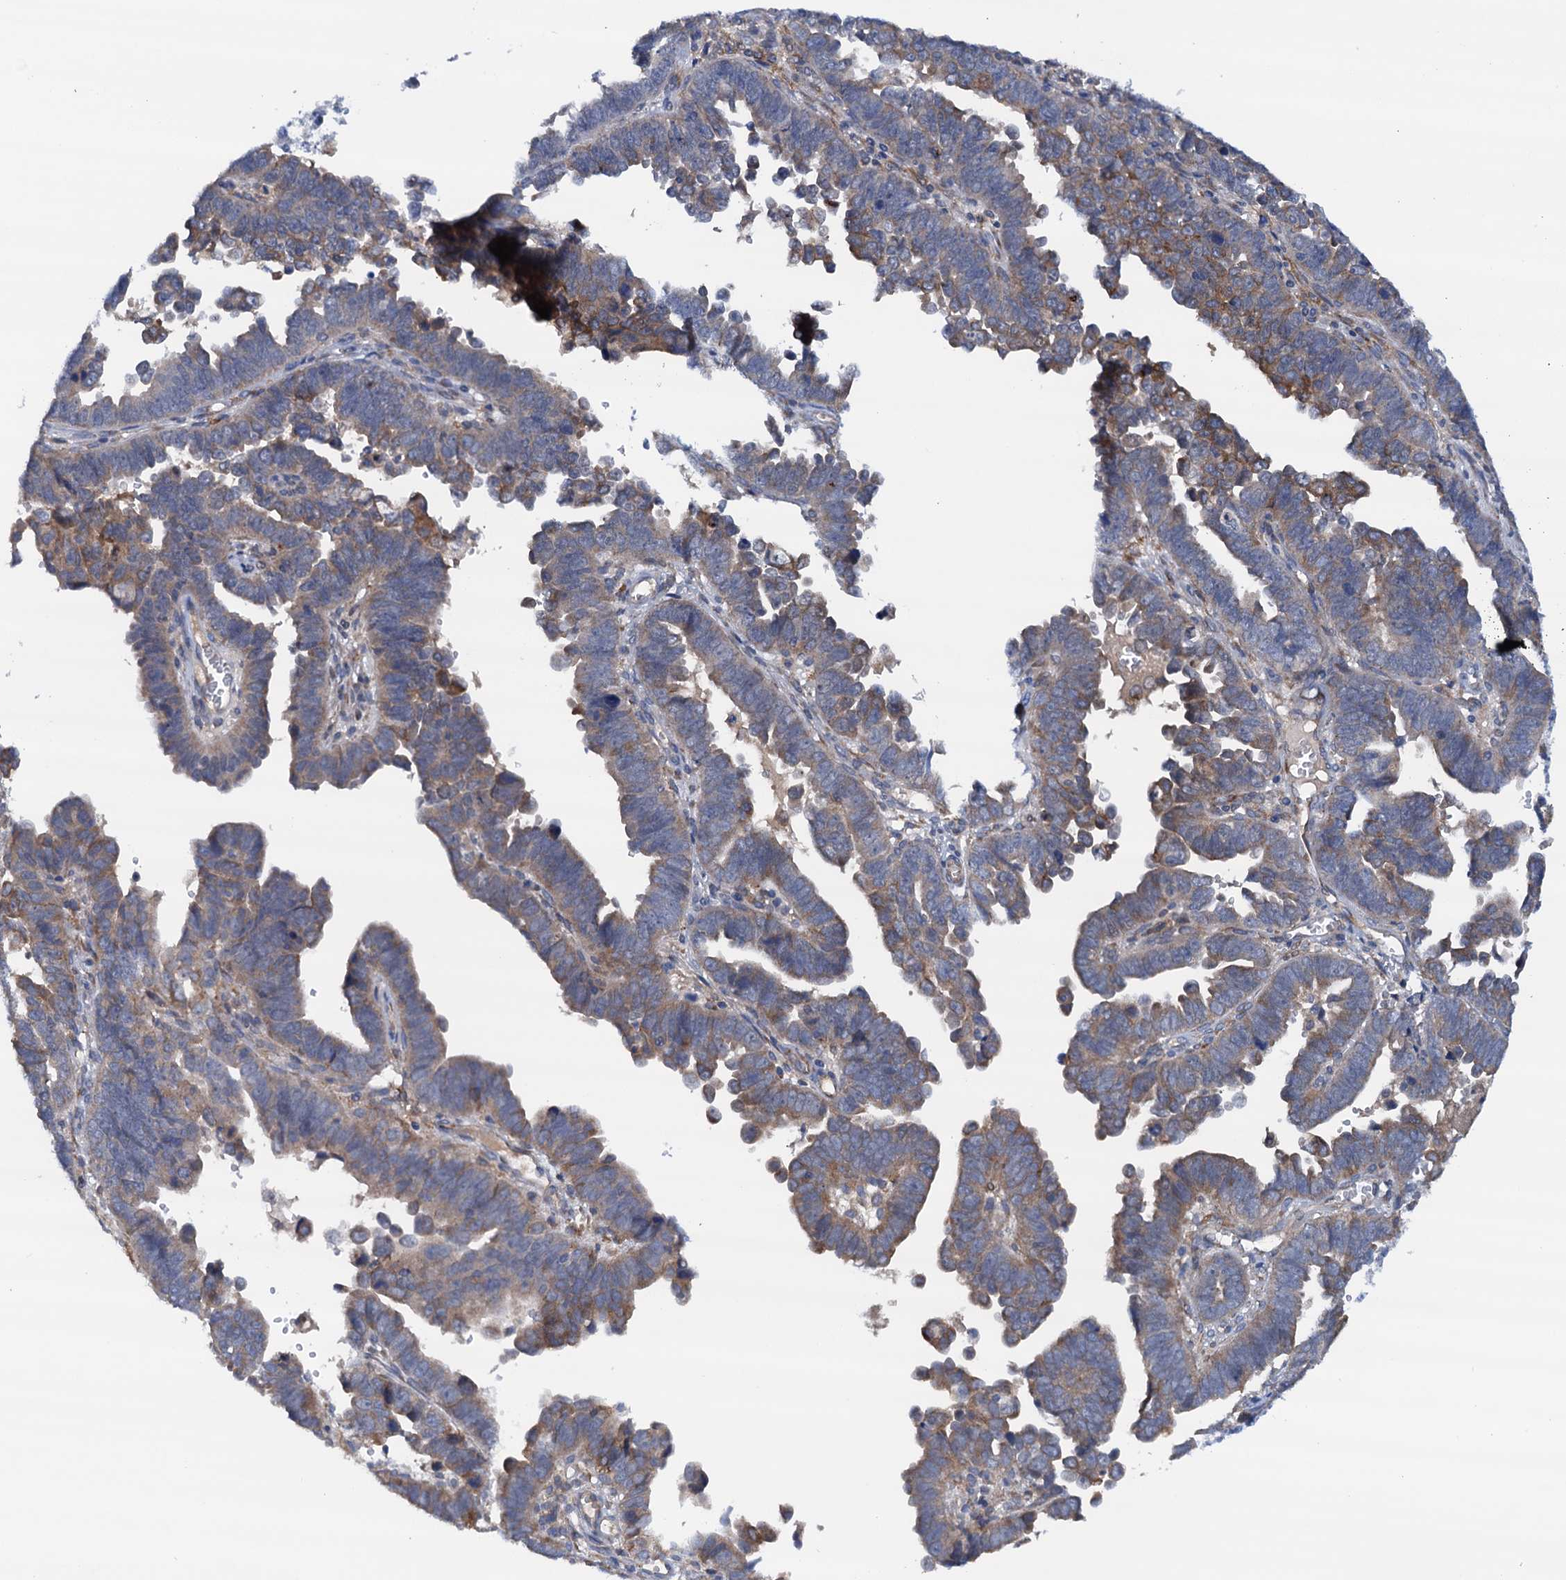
{"staining": {"intensity": "weak", "quantity": "25%-75%", "location": "cytoplasmic/membranous"}, "tissue": "endometrial cancer", "cell_type": "Tumor cells", "image_type": "cancer", "snomed": [{"axis": "morphology", "description": "Adenocarcinoma, NOS"}, {"axis": "topography", "description": "Endometrium"}], "caption": "Endometrial cancer (adenocarcinoma) stained with a brown dye exhibits weak cytoplasmic/membranous positive expression in approximately 25%-75% of tumor cells.", "gene": "RASSF9", "patient": {"sex": "female", "age": 75}}